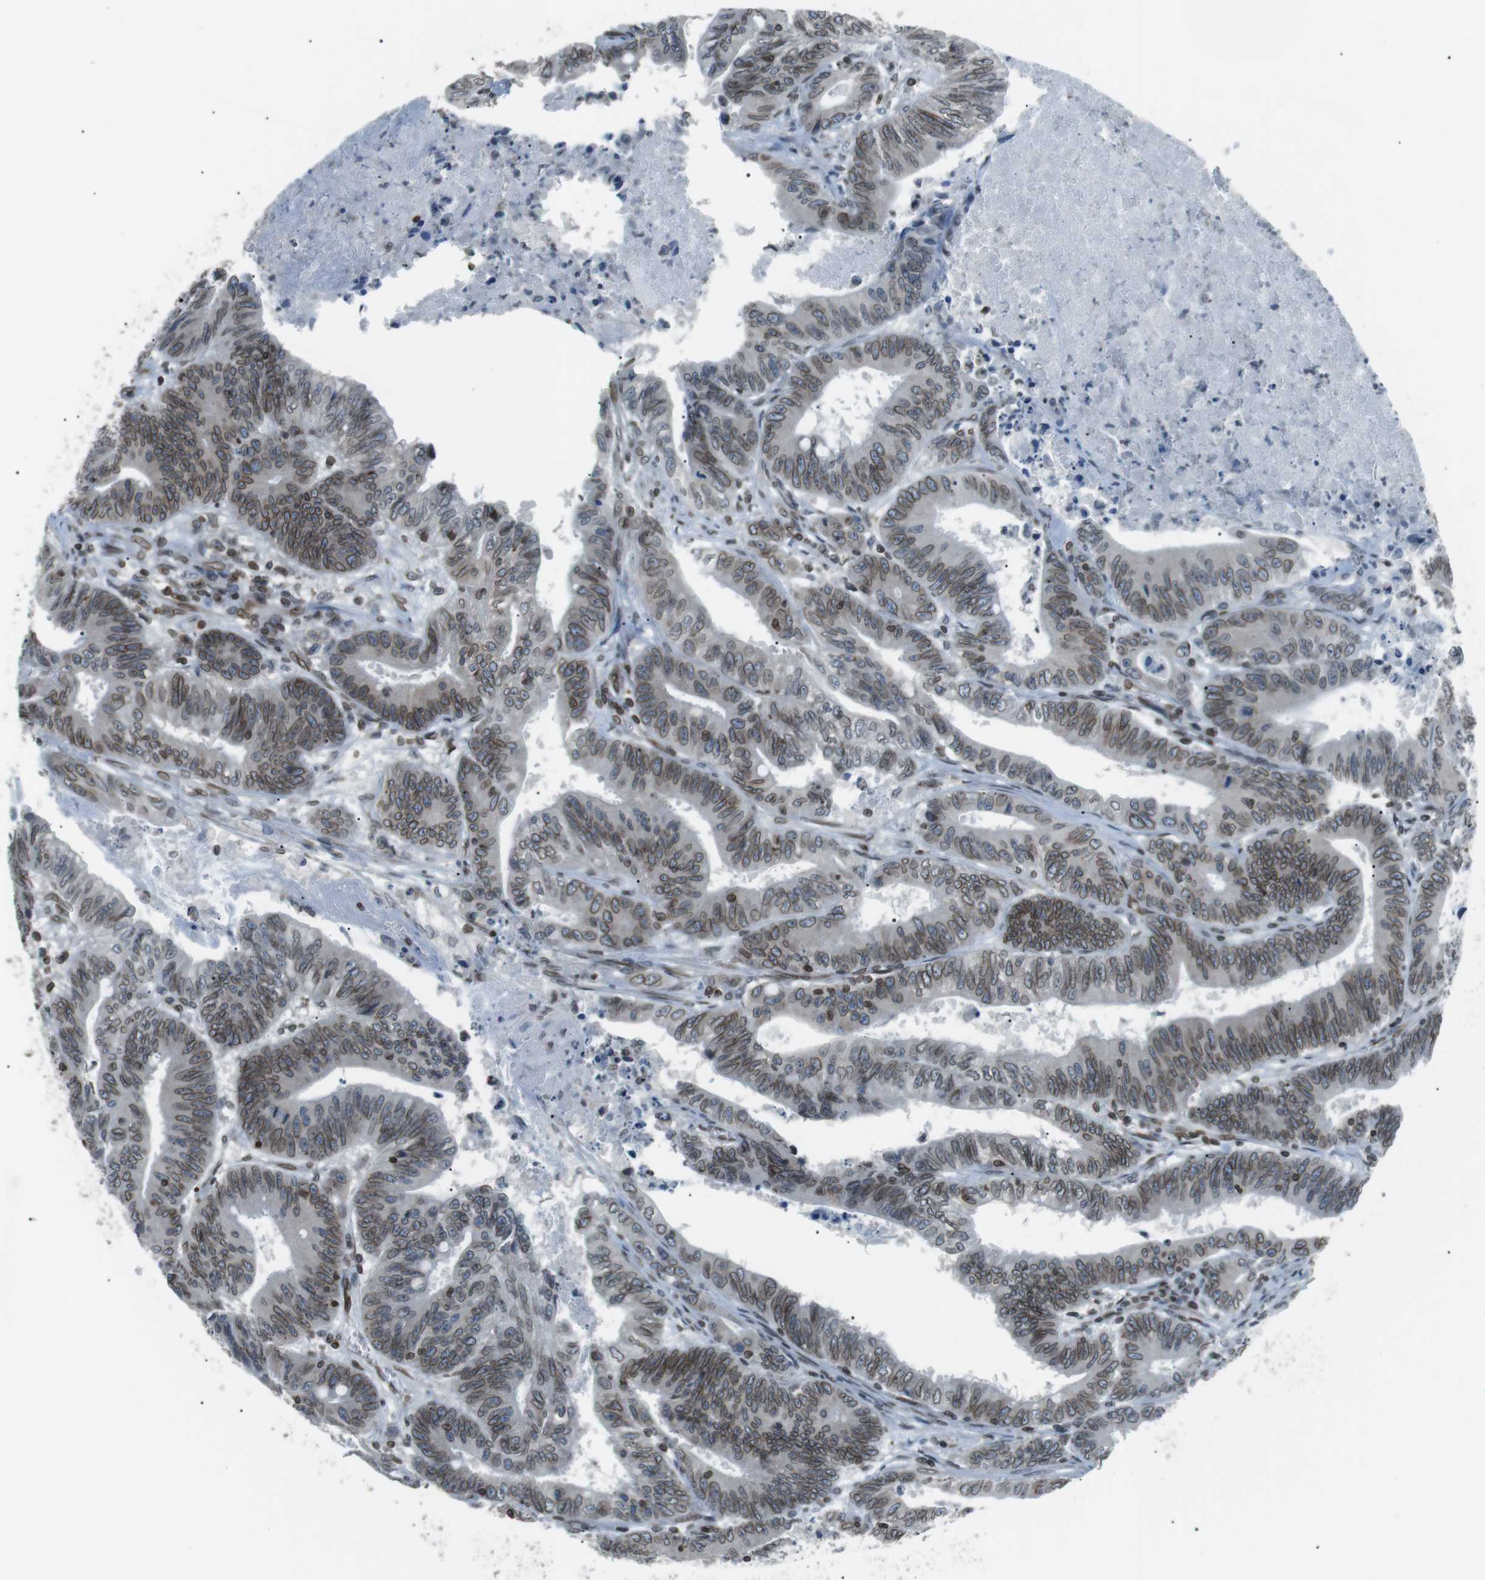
{"staining": {"intensity": "moderate", "quantity": ">75%", "location": "cytoplasmic/membranous,nuclear"}, "tissue": "colorectal cancer", "cell_type": "Tumor cells", "image_type": "cancer", "snomed": [{"axis": "morphology", "description": "Adenocarcinoma, NOS"}, {"axis": "topography", "description": "Colon"}], "caption": "Colorectal cancer (adenocarcinoma) stained with a brown dye exhibits moderate cytoplasmic/membranous and nuclear positive expression in approximately >75% of tumor cells.", "gene": "TMX4", "patient": {"sex": "male", "age": 45}}